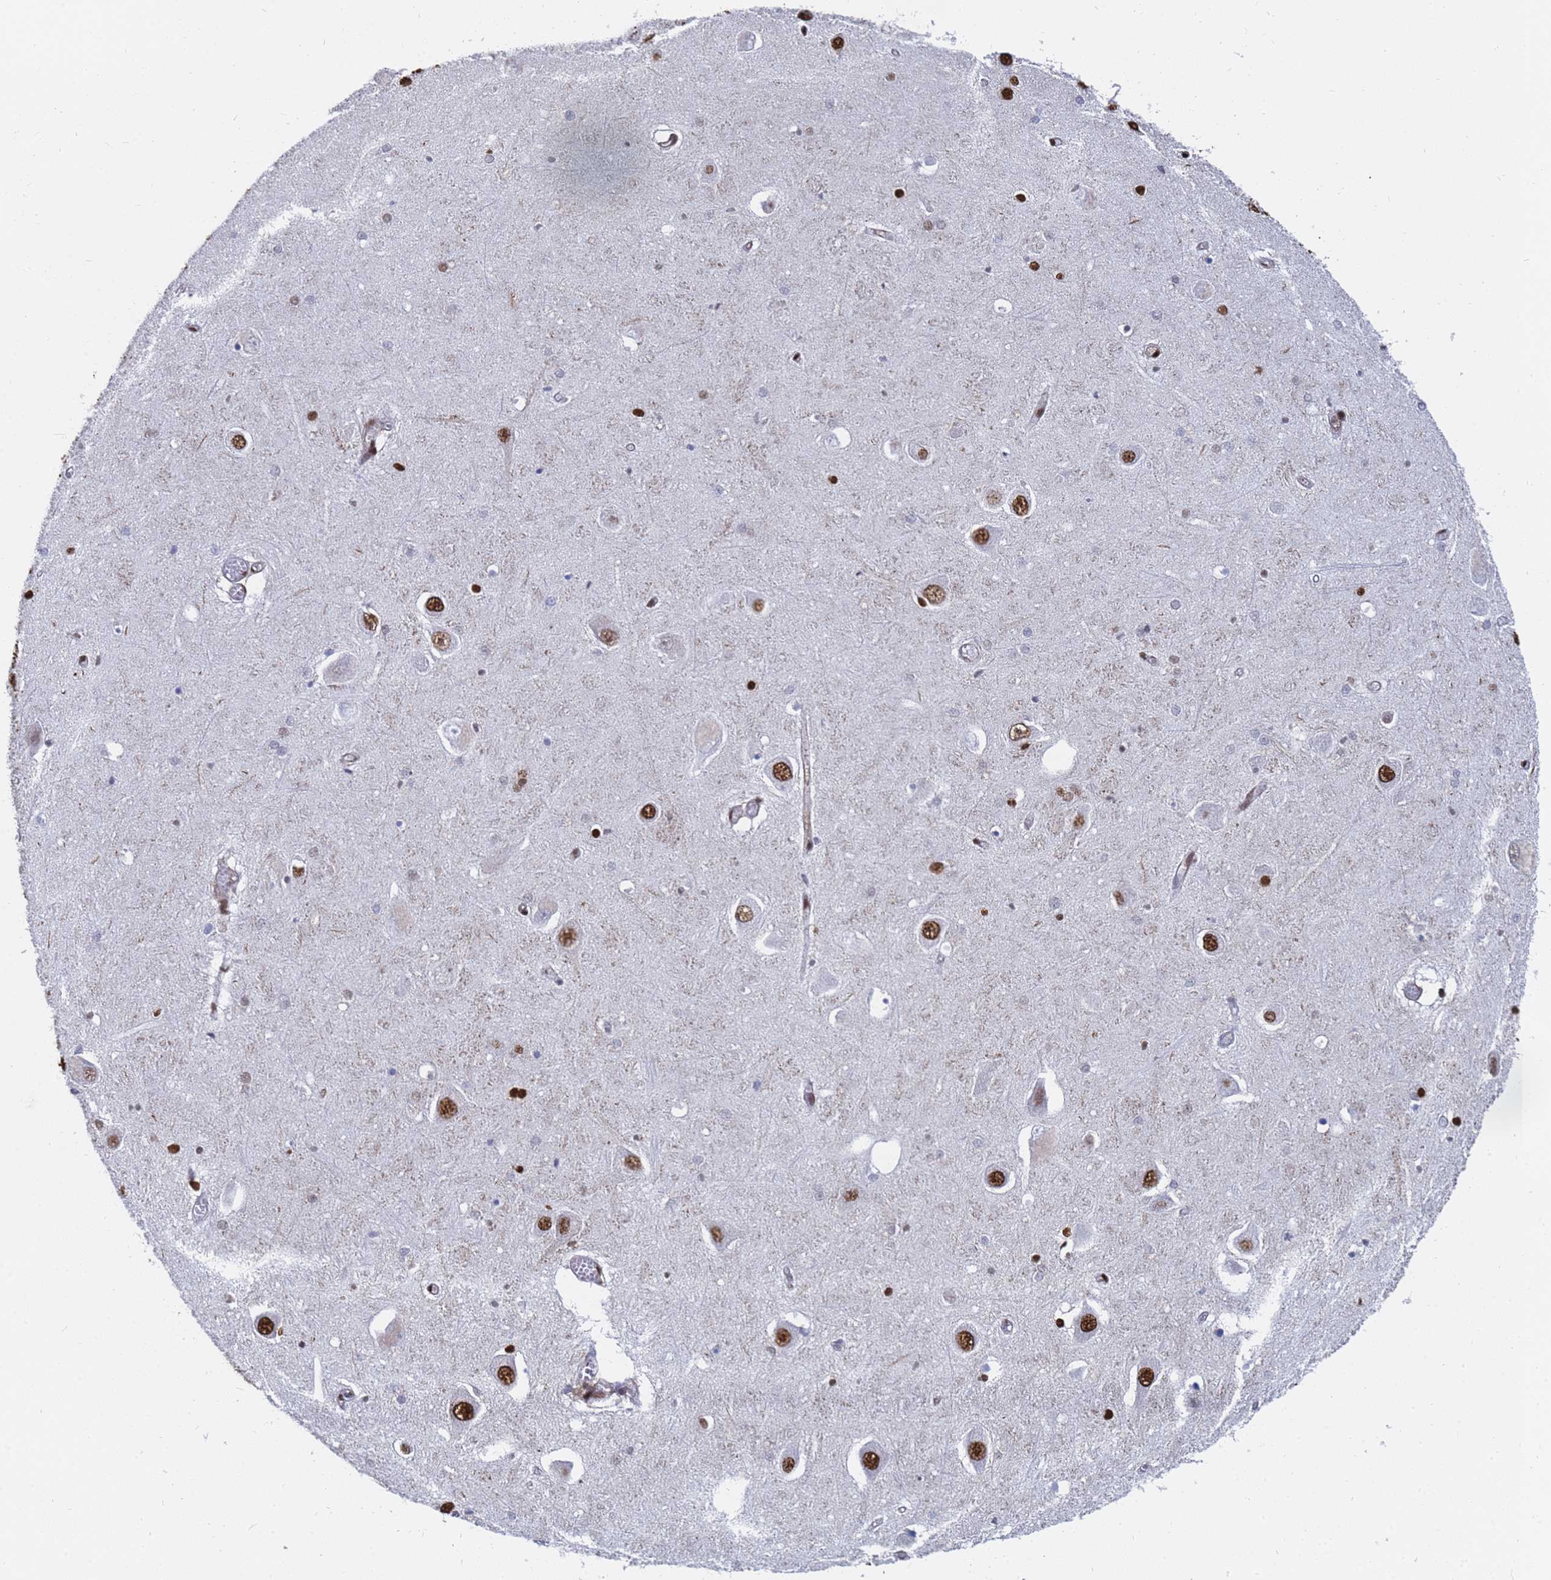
{"staining": {"intensity": "strong", "quantity": "25%-75%", "location": "nuclear"}, "tissue": "hippocampus", "cell_type": "Glial cells", "image_type": "normal", "snomed": [{"axis": "morphology", "description": "Normal tissue, NOS"}, {"axis": "topography", "description": "Hippocampus"}], "caption": "A histopathology image showing strong nuclear staining in about 25%-75% of glial cells in normal hippocampus, as visualized by brown immunohistochemical staining.", "gene": "RAVER2", "patient": {"sex": "male", "age": 70}}